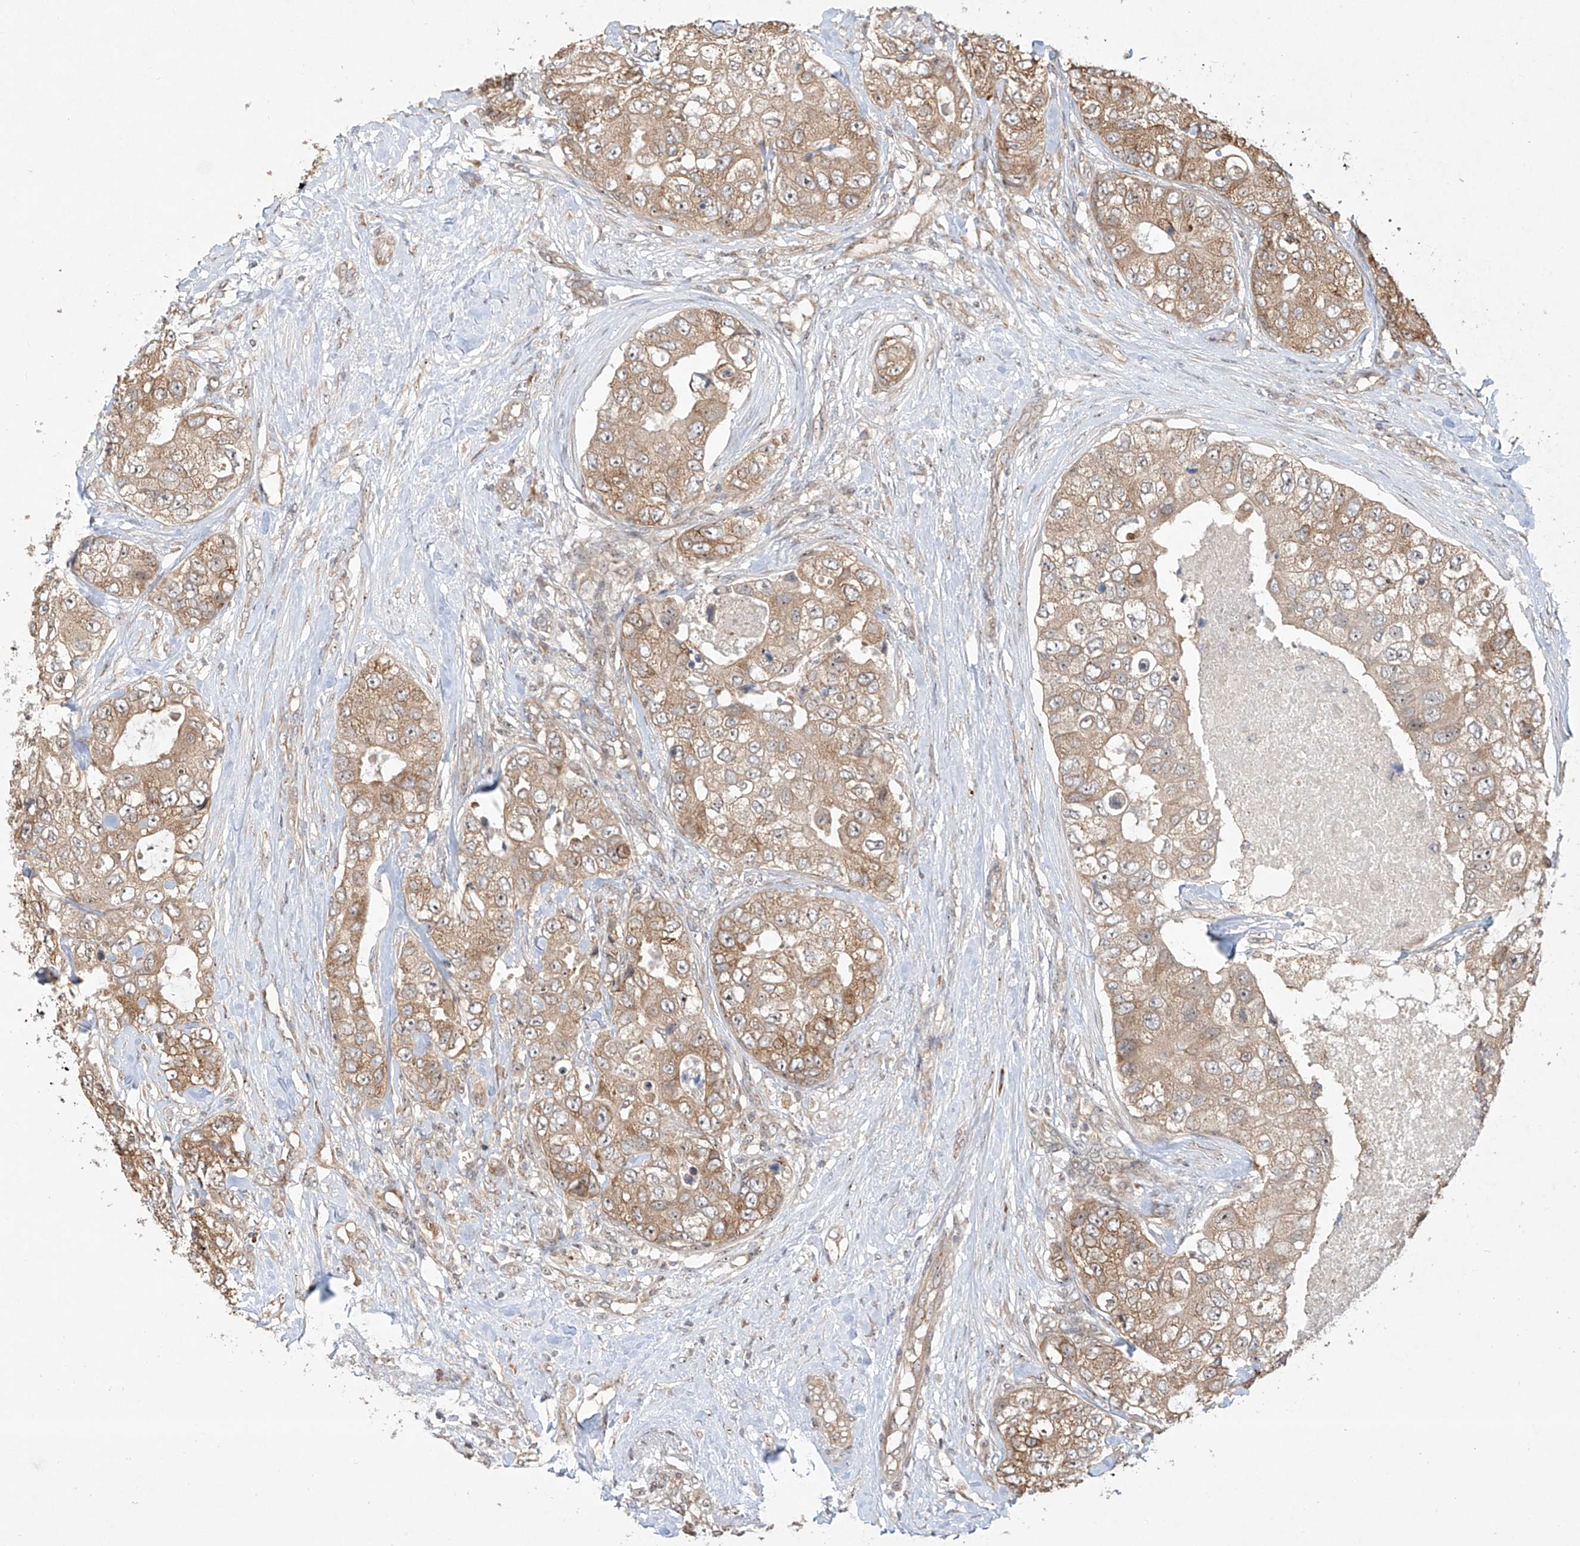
{"staining": {"intensity": "moderate", "quantity": ">75%", "location": "cytoplasmic/membranous"}, "tissue": "breast cancer", "cell_type": "Tumor cells", "image_type": "cancer", "snomed": [{"axis": "morphology", "description": "Duct carcinoma"}, {"axis": "topography", "description": "Breast"}], "caption": "Immunohistochemical staining of infiltrating ductal carcinoma (breast) shows moderate cytoplasmic/membranous protein expression in approximately >75% of tumor cells. The staining was performed using DAB (3,3'-diaminobenzidine), with brown indicating positive protein expression. Nuclei are stained blue with hematoxylin.", "gene": "TASP1", "patient": {"sex": "female", "age": 62}}